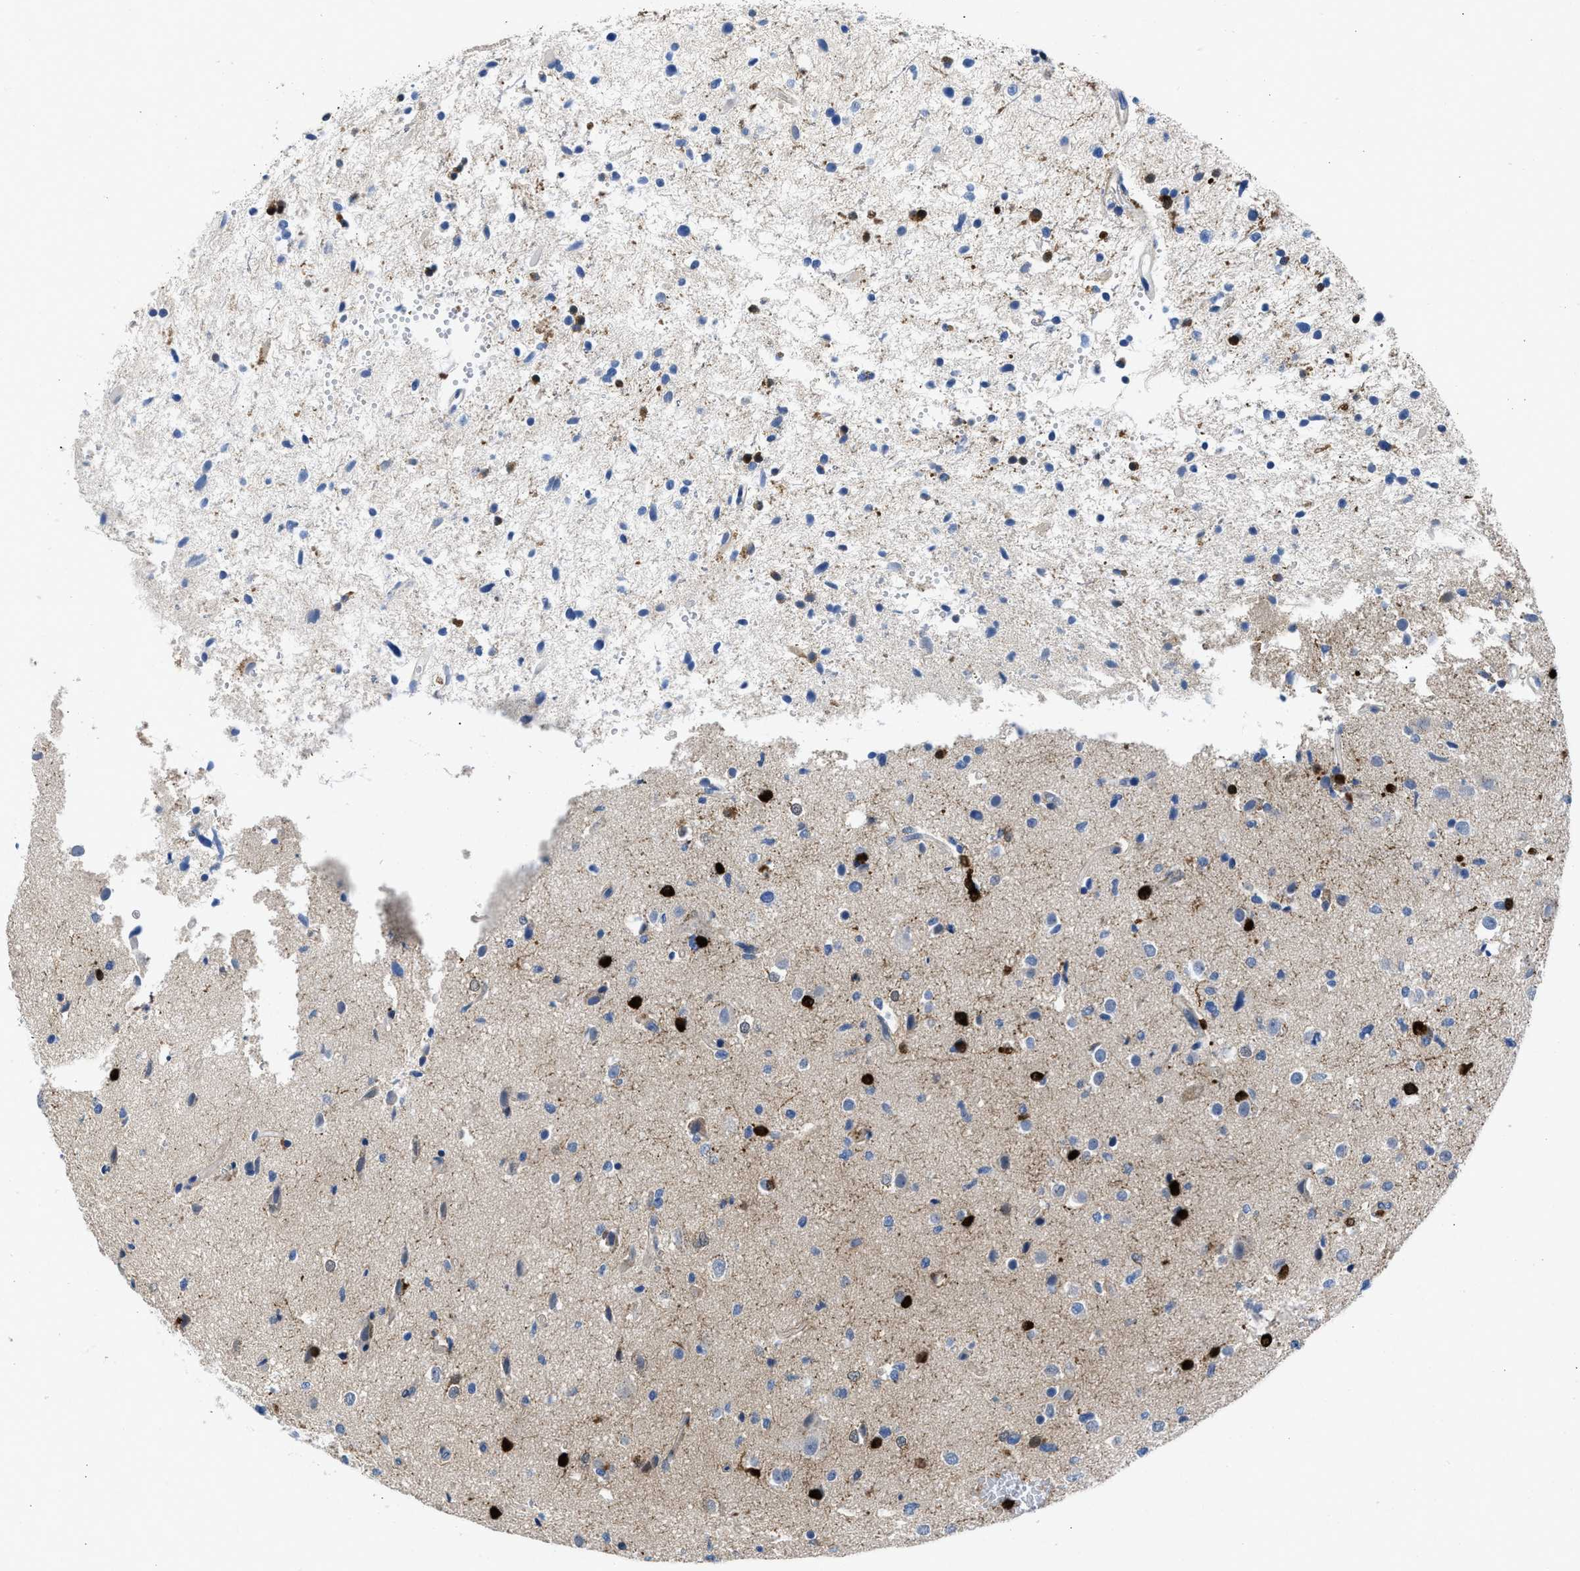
{"staining": {"intensity": "strong", "quantity": "<25%", "location": "cytoplasmic/membranous,nuclear"}, "tissue": "glioma", "cell_type": "Tumor cells", "image_type": "cancer", "snomed": [{"axis": "morphology", "description": "Glioma, malignant, High grade"}, {"axis": "topography", "description": "Brain"}], "caption": "The image reveals immunohistochemical staining of malignant glioma (high-grade). There is strong cytoplasmic/membranous and nuclear positivity is identified in approximately <25% of tumor cells. The staining is performed using DAB brown chromogen to label protein expression. The nuclei are counter-stained blue using hematoxylin.", "gene": "CBR1", "patient": {"sex": "male", "age": 33}}